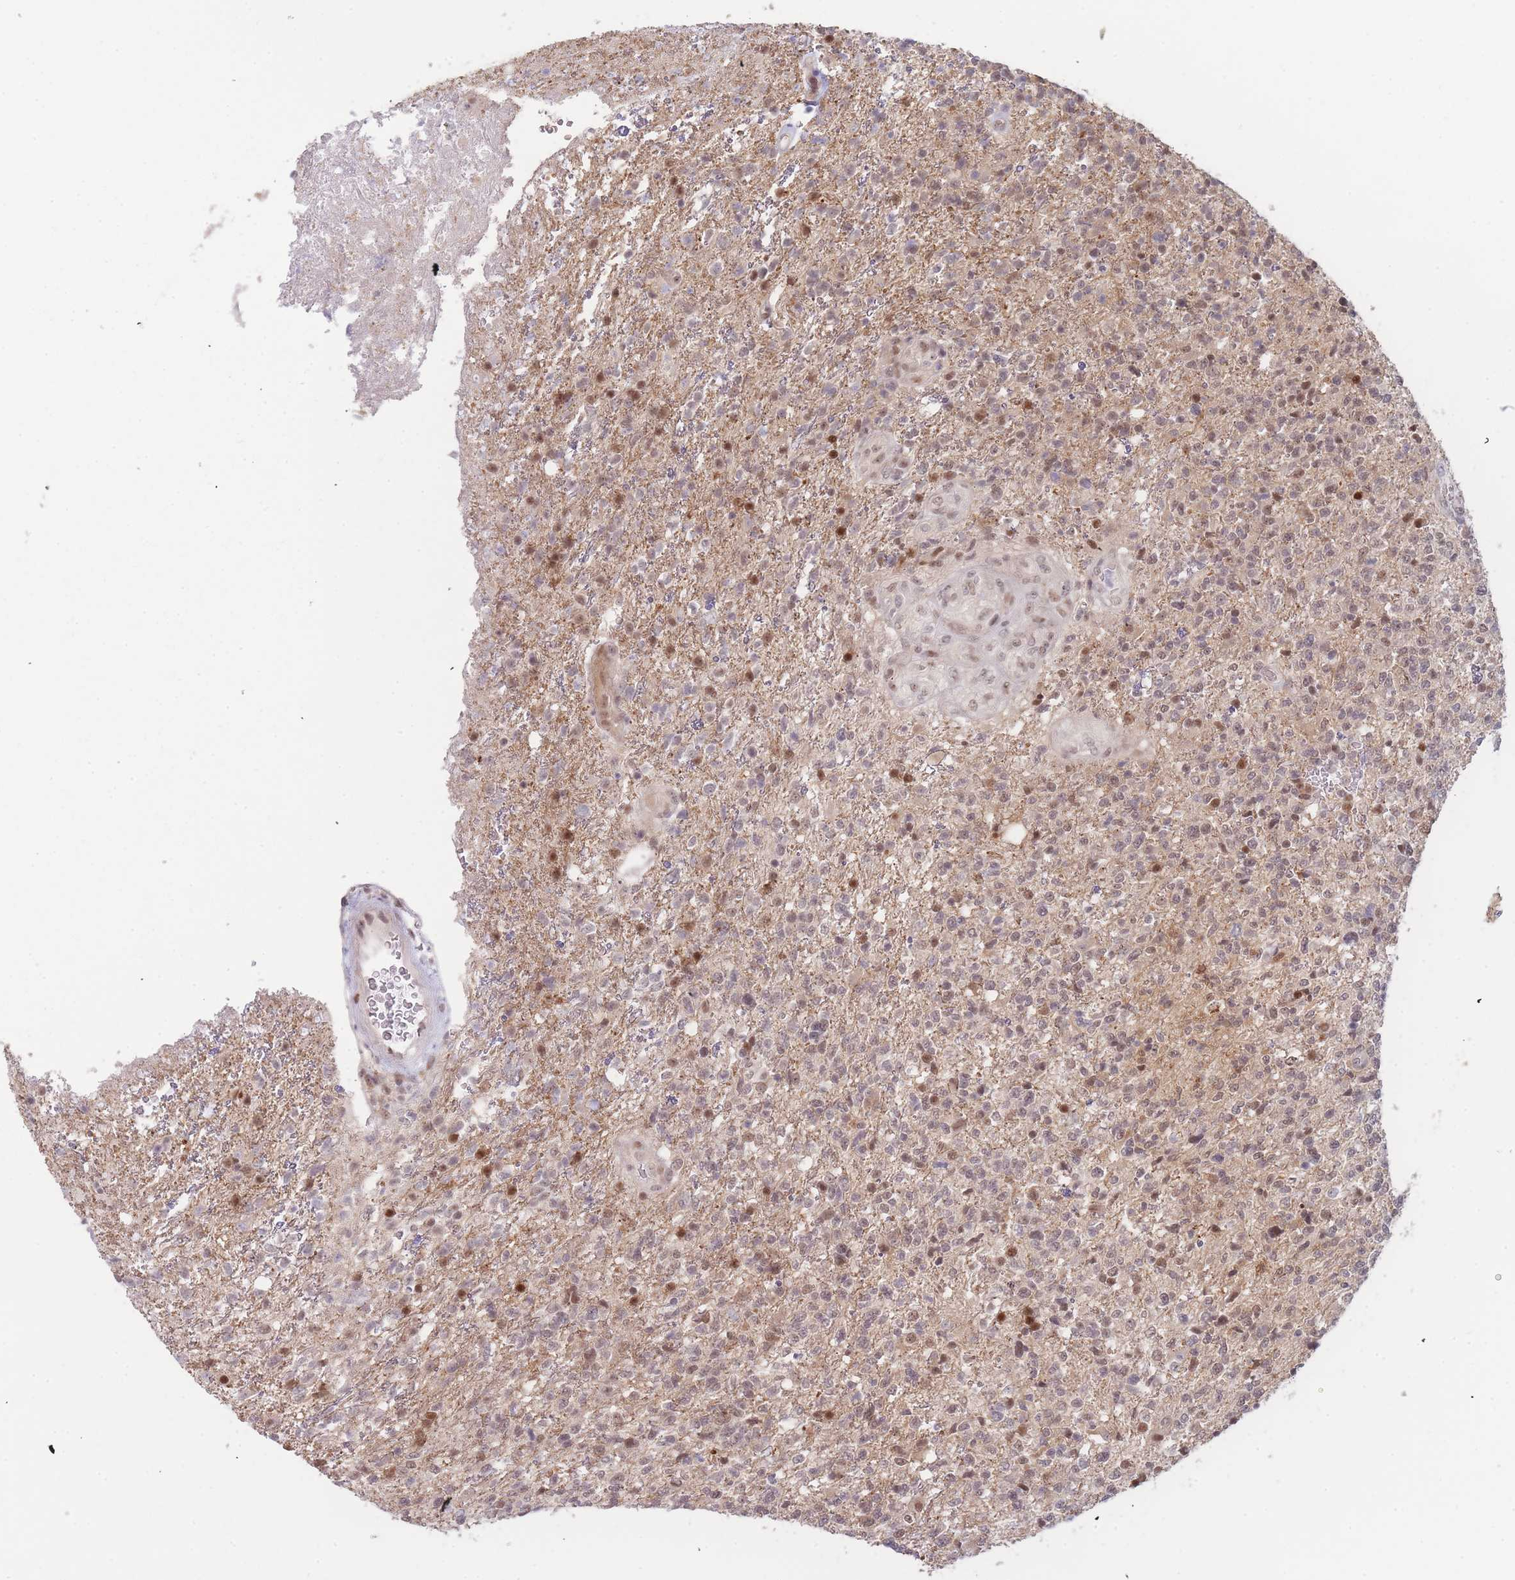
{"staining": {"intensity": "moderate", "quantity": "25%-75%", "location": "nuclear"}, "tissue": "glioma", "cell_type": "Tumor cells", "image_type": "cancer", "snomed": [{"axis": "morphology", "description": "Glioma, malignant, High grade"}, {"axis": "topography", "description": "Brain"}], "caption": "This is a photomicrograph of immunohistochemistry (IHC) staining of malignant glioma (high-grade), which shows moderate staining in the nuclear of tumor cells.", "gene": "DEAF1", "patient": {"sex": "male", "age": 56}}